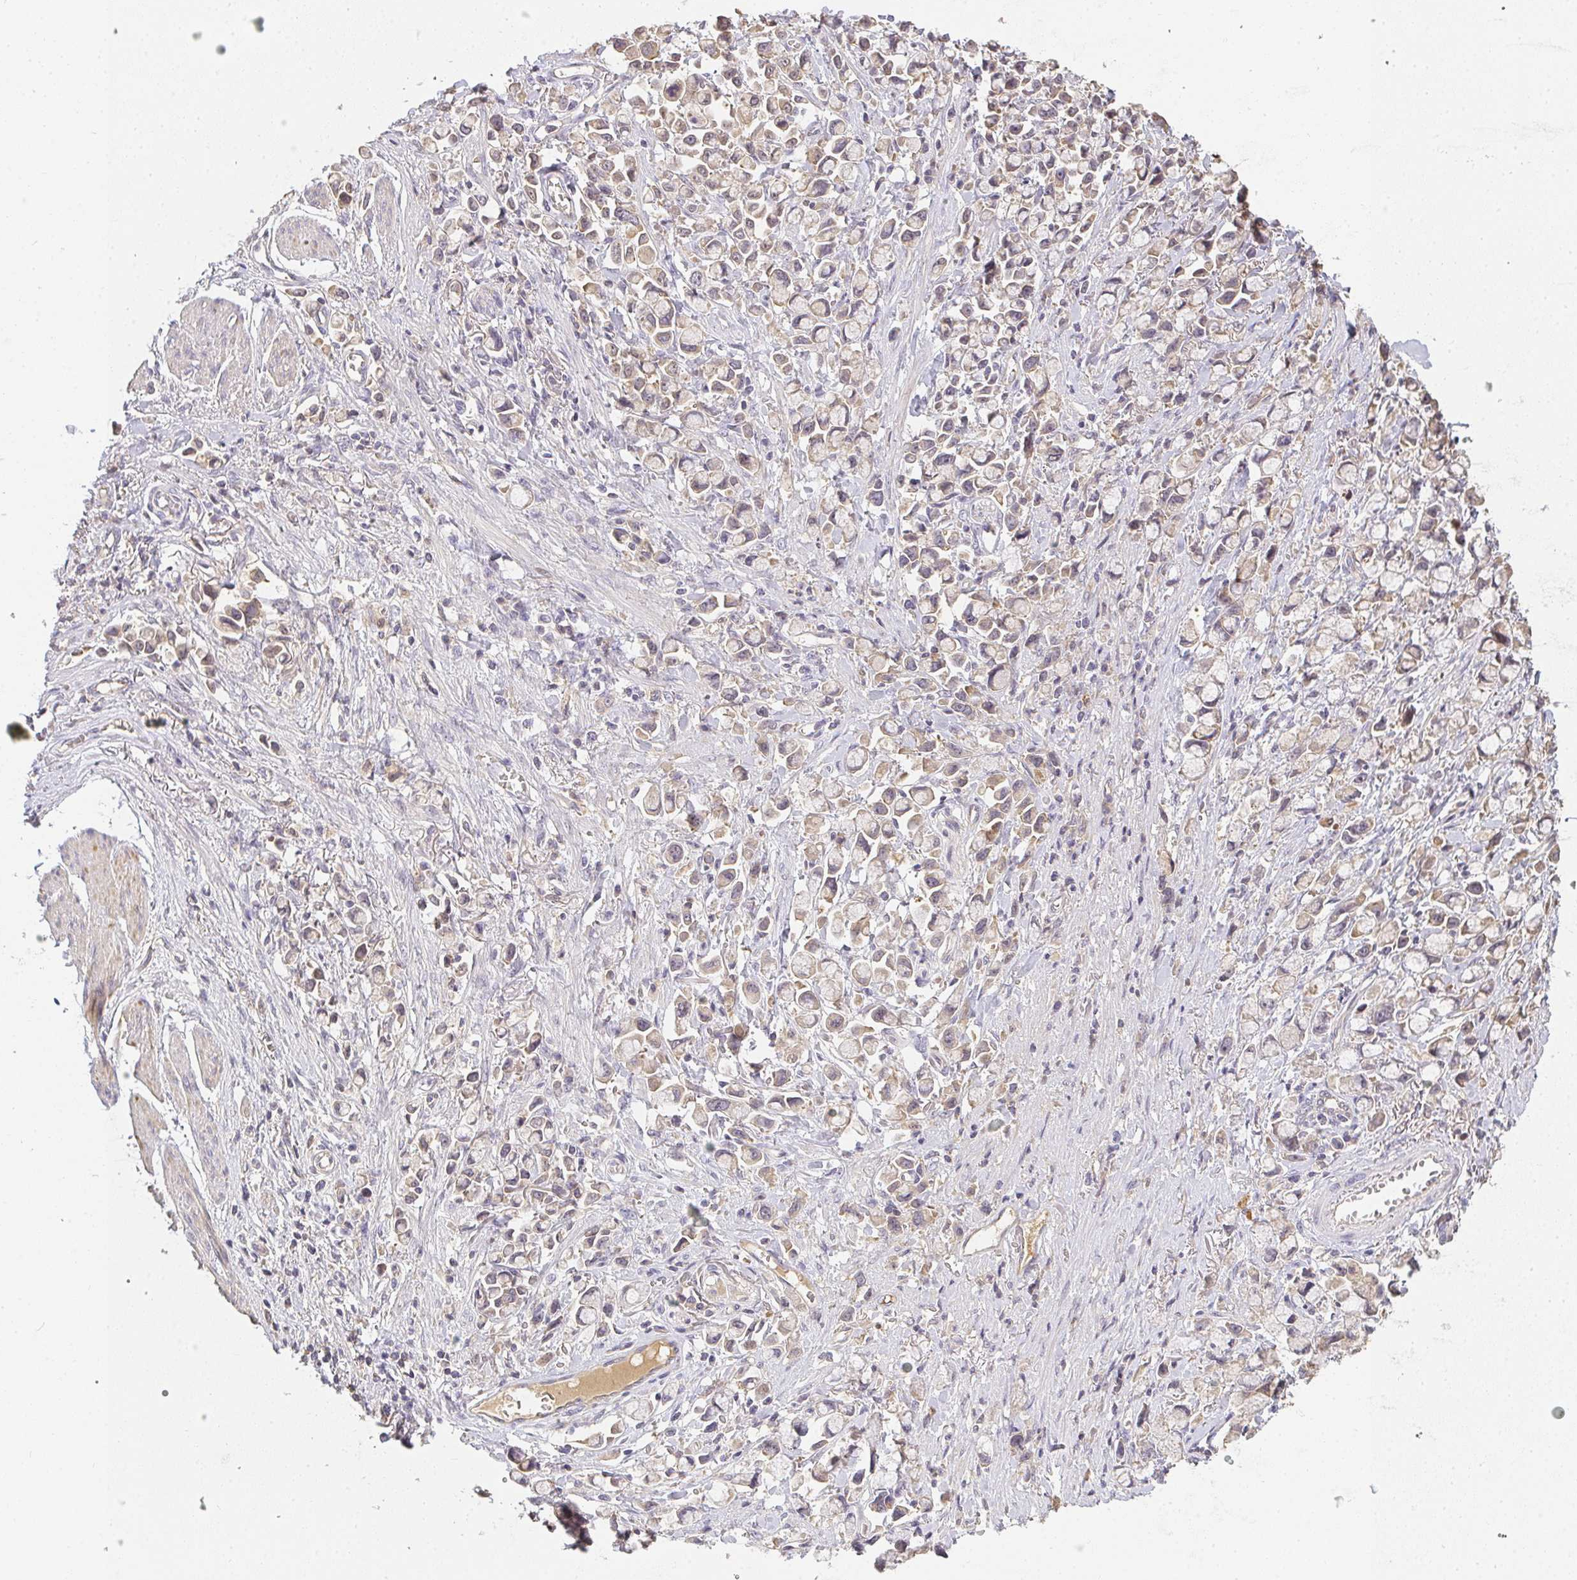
{"staining": {"intensity": "weak", "quantity": "25%-75%", "location": "cytoplasmic/membranous"}, "tissue": "stomach cancer", "cell_type": "Tumor cells", "image_type": "cancer", "snomed": [{"axis": "morphology", "description": "Adenocarcinoma, NOS"}, {"axis": "topography", "description": "Stomach"}], "caption": "Tumor cells display low levels of weak cytoplasmic/membranous staining in approximately 25%-75% of cells in human adenocarcinoma (stomach). (DAB (3,3'-diaminobenzidine) IHC with brightfield microscopy, high magnification).", "gene": "SLC35B3", "patient": {"sex": "female", "age": 81}}